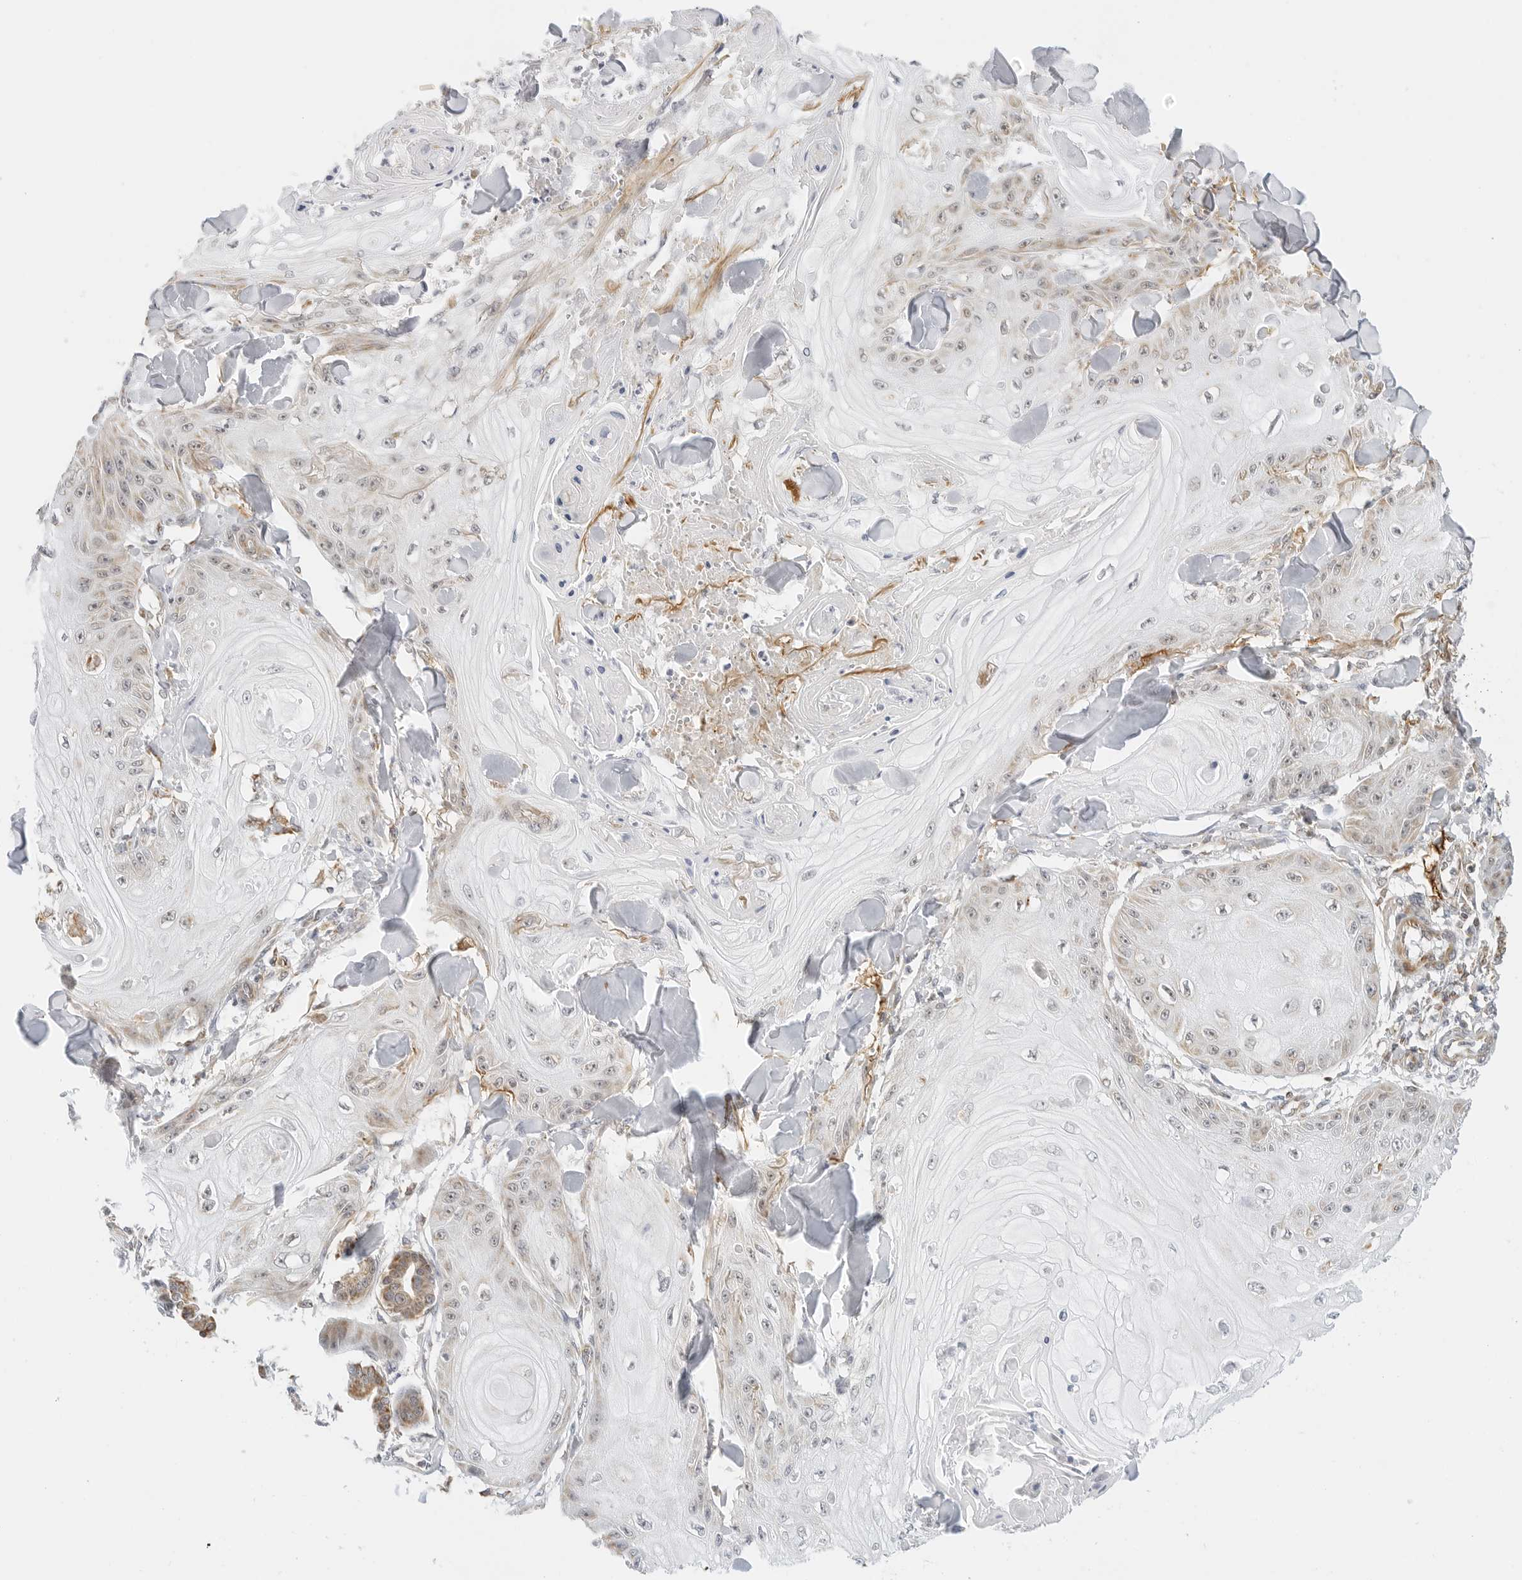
{"staining": {"intensity": "weak", "quantity": "<25%", "location": "cytoplasmic/membranous"}, "tissue": "skin cancer", "cell_type": "Tumor cells", "image_type": "cancer", "snomed": [{"axis": "morphology", "description": "Squamous cell carcinoma, NOS"}, {"axis": "topography", "description": "Skin"}], "caption": "The image displays no staining of tumor cells in skin cancer (squamous cell carcinoma).", "gene": "GORAB", "patient": {"sex": "male", "age": 74}}